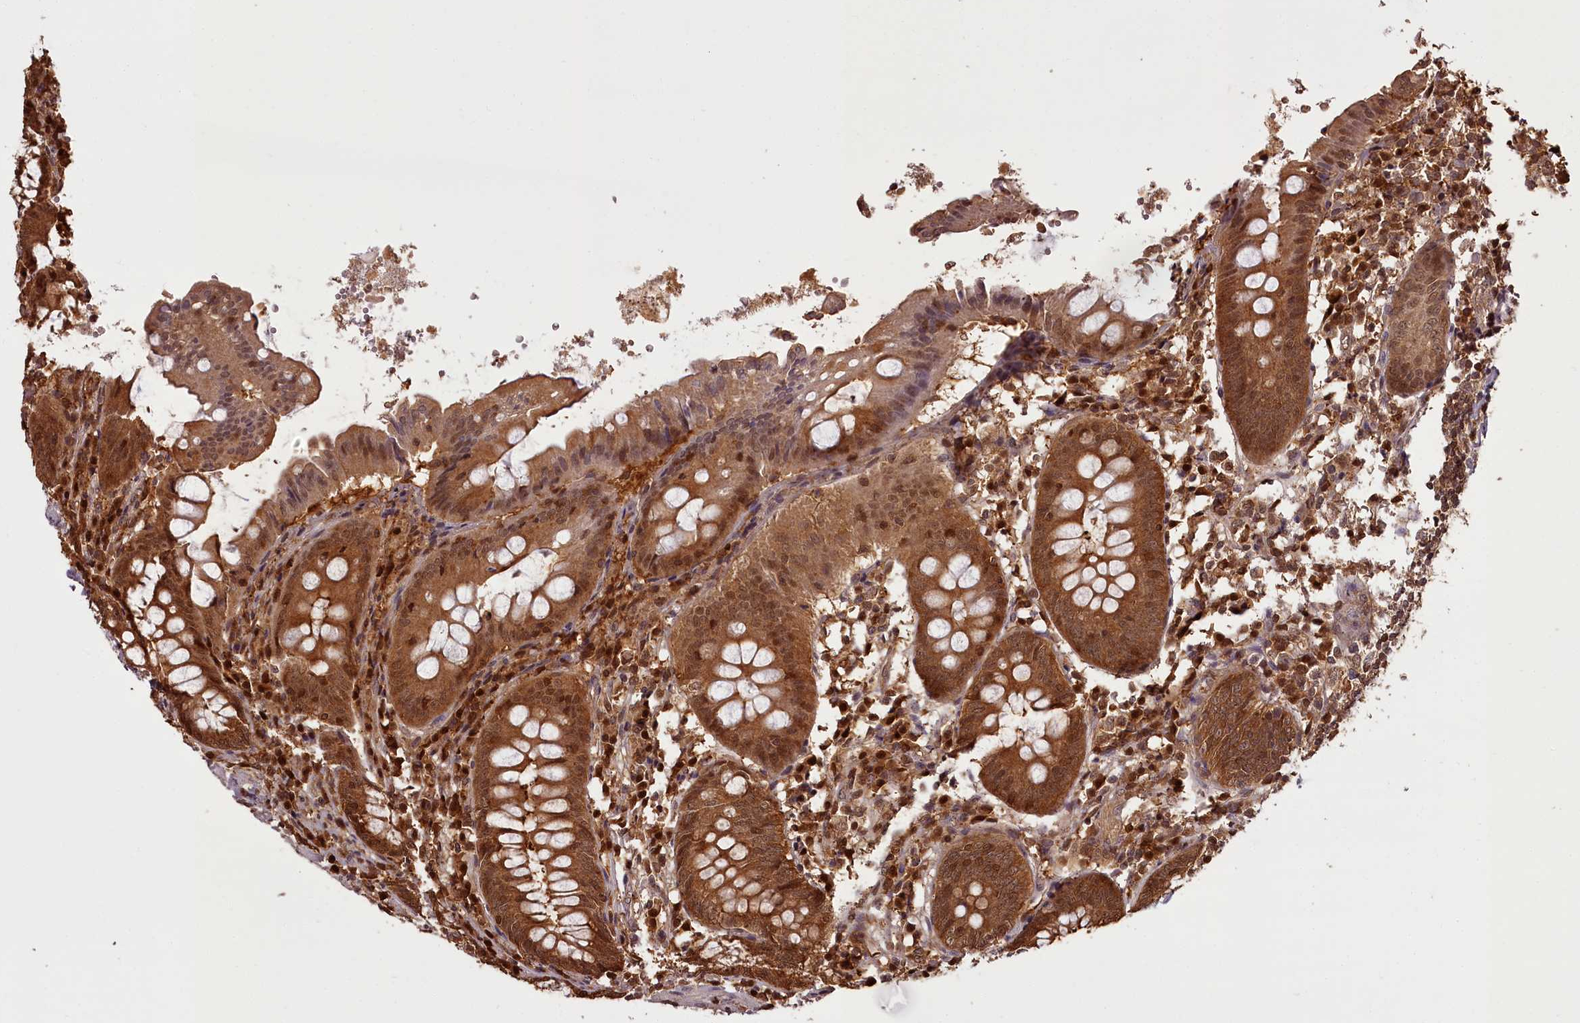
{"staining": {"intensity": "moderate", "quantity": ">75%", "location": "cytoplasmic/membranous,nuclear"}, "tissue": "appendix", "cell_type": "Glandular cells", "image_type": "normal", "snomed": [{"axis": "morphology", "description": "Normal tissue, NOS"}, {"axis": "topography", "description": "Appendix"}], "caption": "This micrograph demonstrates unremarkable appendix stained with immunohistochemistry to label a protein in brown. The cytoplasmic/membranous,nuclear of glandular cells show moderate positivity for the protein. Nuclei are counter-stained blue.", "gene": "NPRL2", "patient": {"sex": "female", "age": 54}}